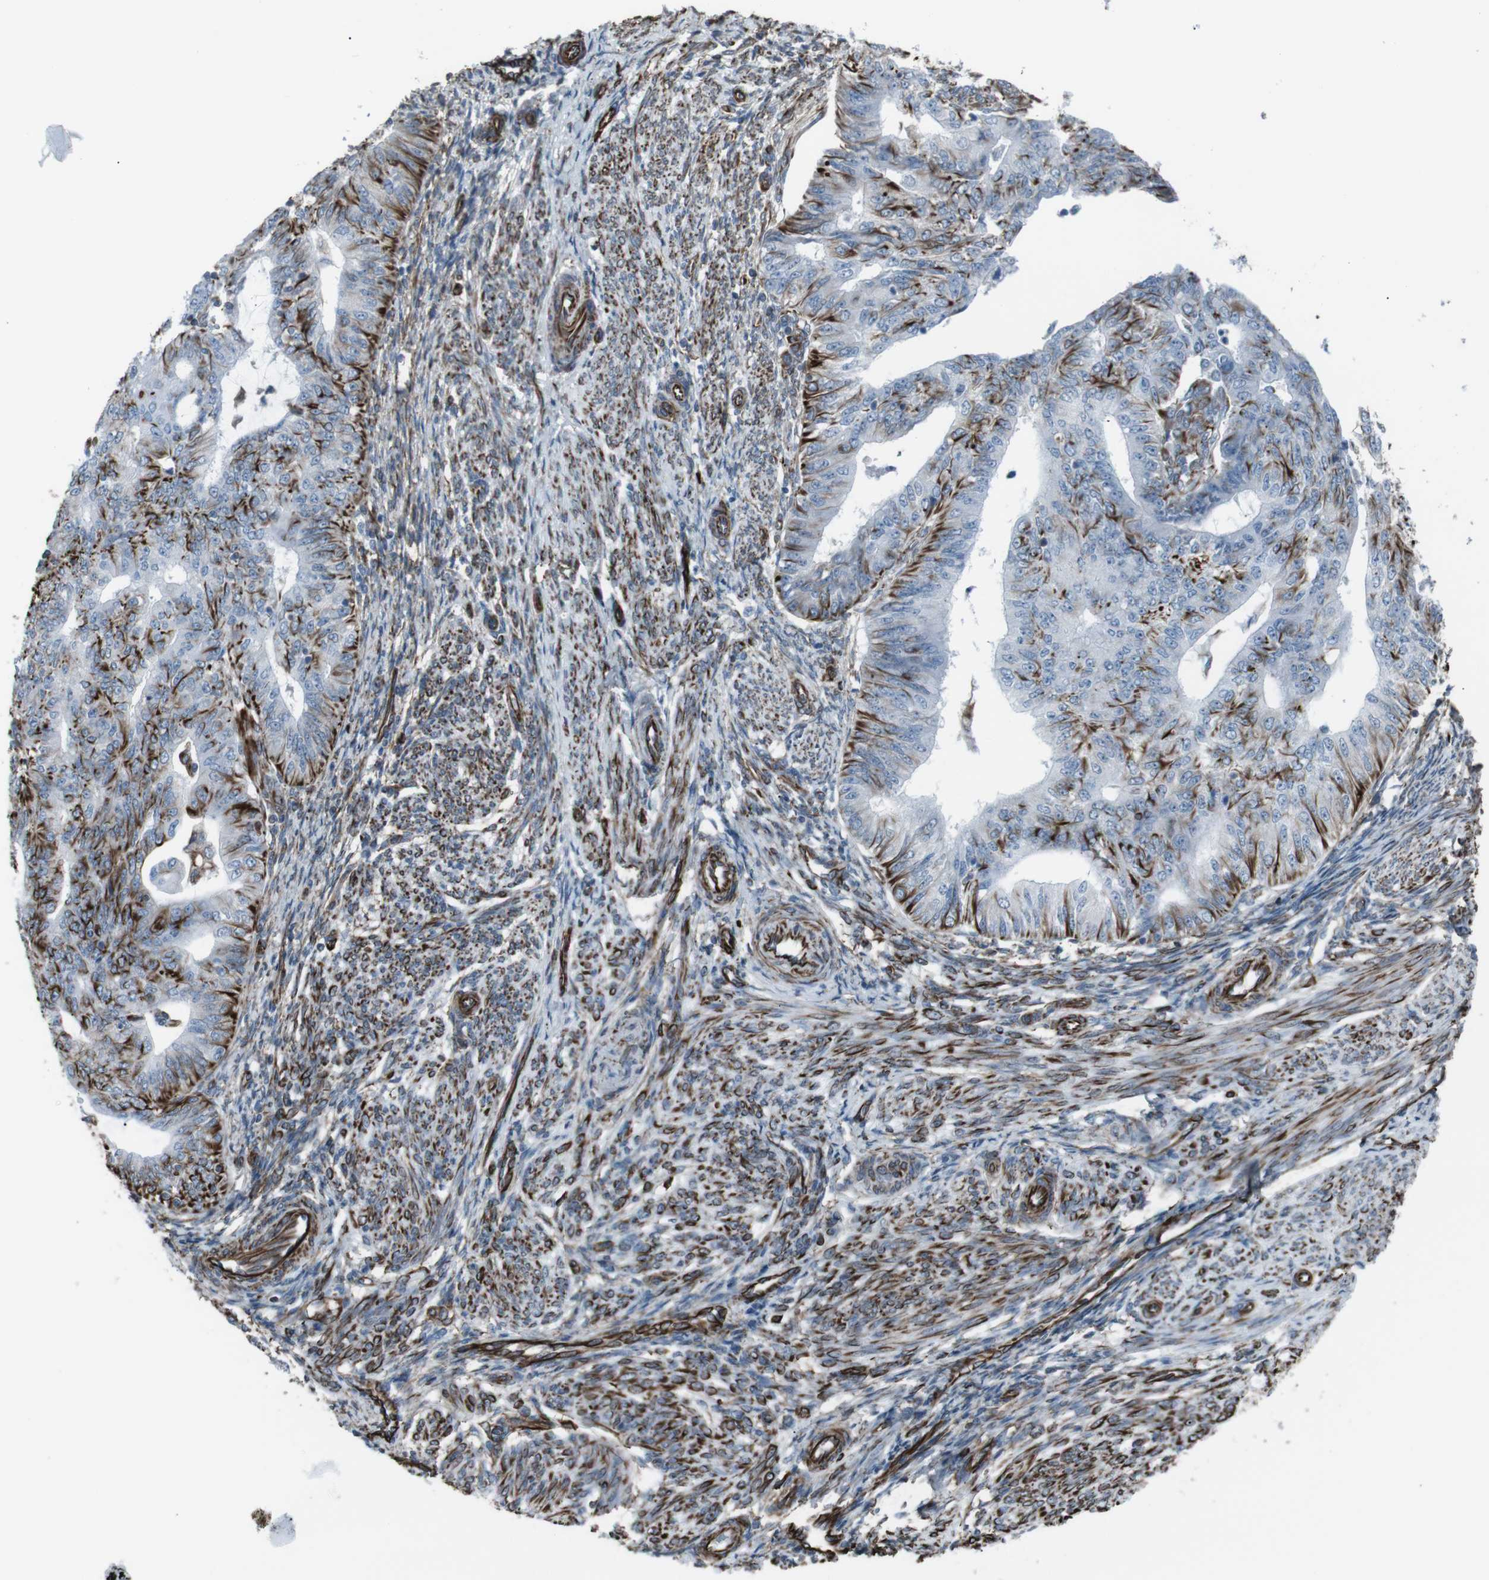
{"staining": {"intensity": "strong", "quantity": ">75%", "location": "cytoplasmic/membranous"}, "tissue": "endometrial cancer", "cell_type": "Tumor cells", "image_type": "cancer", "snomed": [{"axis": "morphology", "description": "Adenocarcinoma, NOS"}, {"axis": "topography", "description": "Endometrium"}], "caption": "Immunohistochemical staining of endometrial adenocarcinoma shows high levels of strong cytoplasmic/membranous protein positivity in approximately >75% of tumor cells.", "gene": "ZDHHC6", "patient": {"sex": "female", "age": 32}}